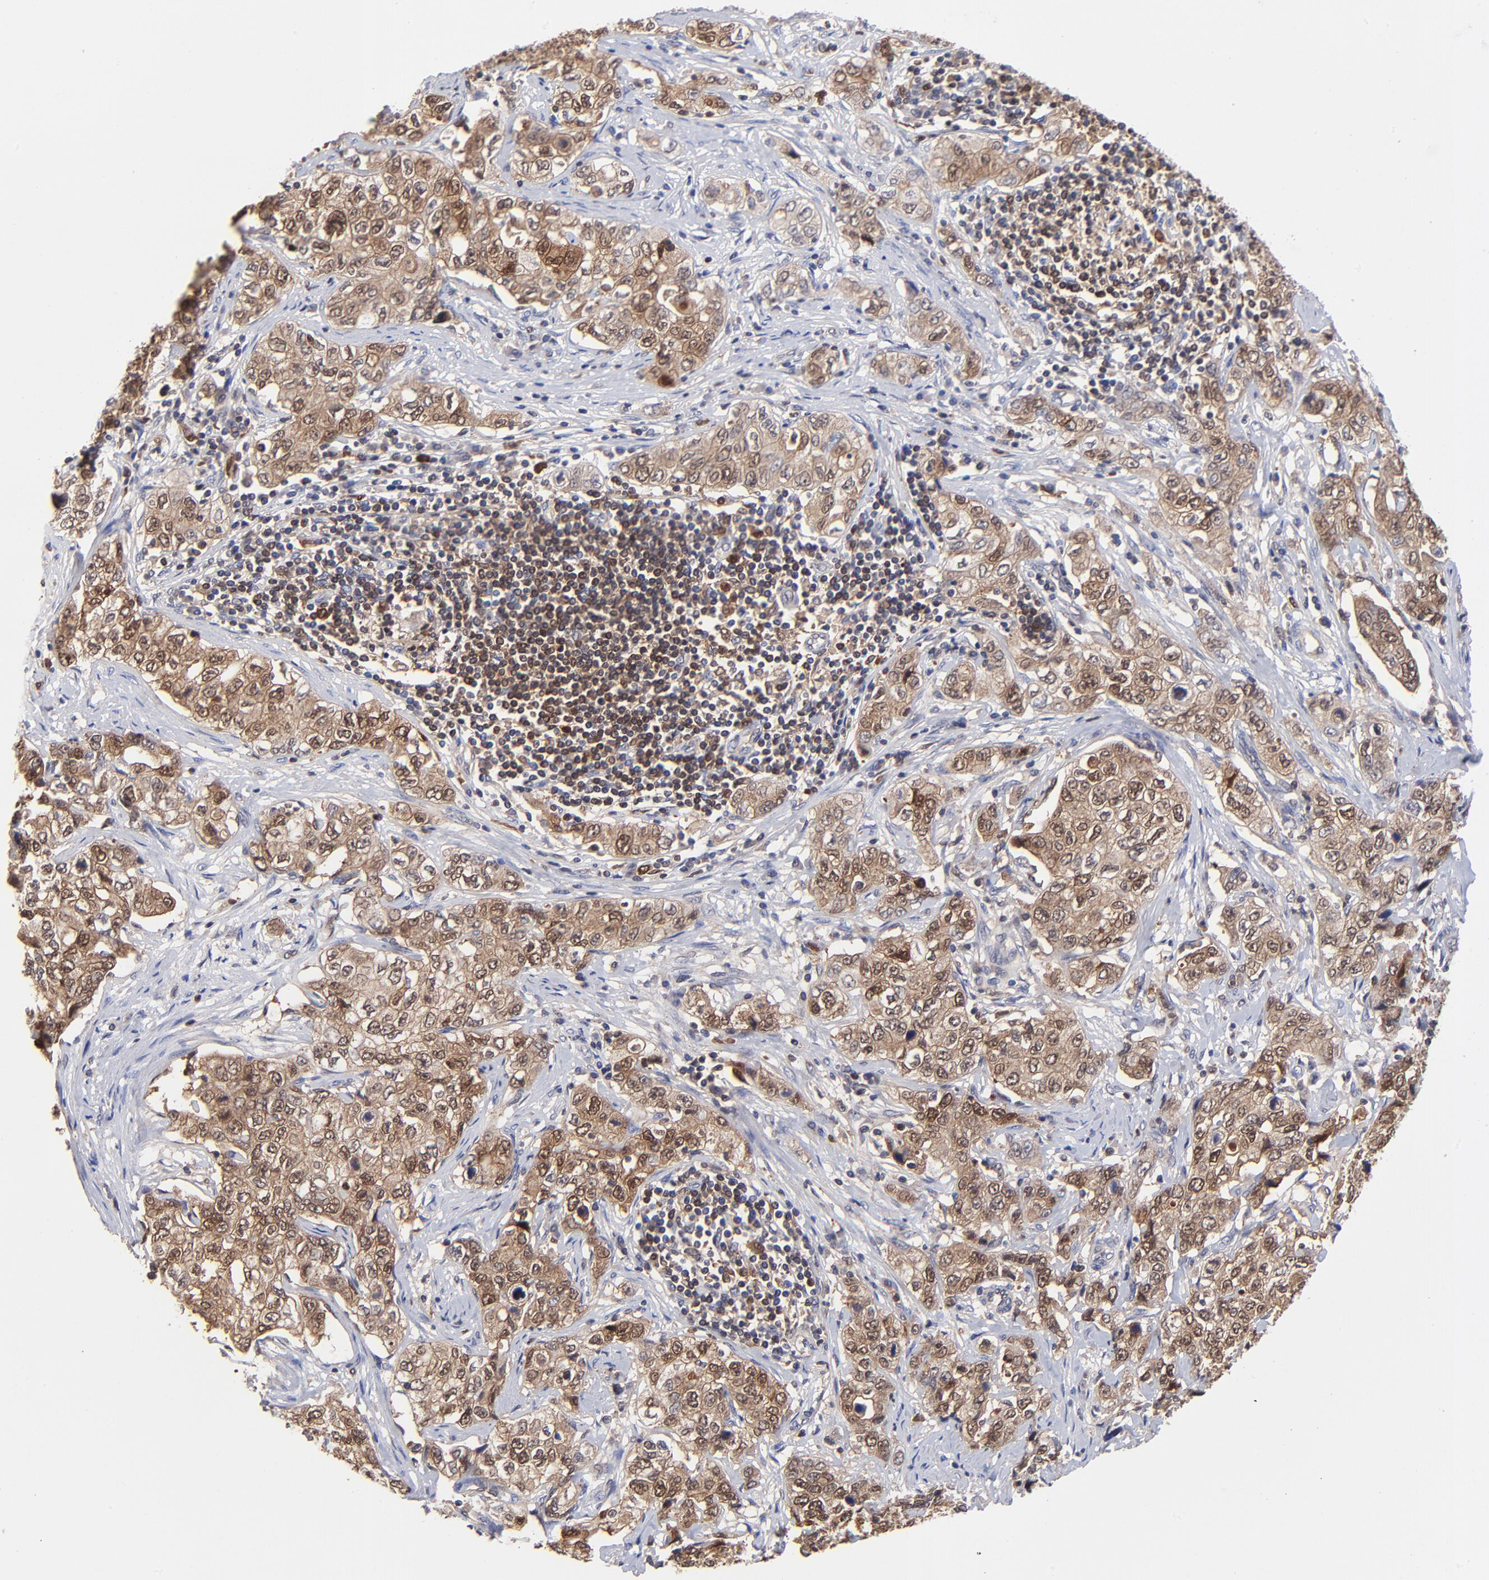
{"staining": {"intensity": "moderate", "quantity": ">75%", "location": "cytoplasmic/membranous,nuclear"}, "tissue": "stomach cancer", "cell_type": "Tumor cells", "image_type": "cancer", "snomed": [{"axis": "morphology", "description": "Adenocarcinoma, NOS"}, {"axis": "topography", "description": "Stomach"}], "caption": "A photomicrograph of adenocarcinoma (stomach) stained for a protein demonstrates moderate cytoplasmic/membranous and nuclear brown staining in tumor cells.", "gene": "DCTPP1", "patient": {"sex": "male", "age": 48}}